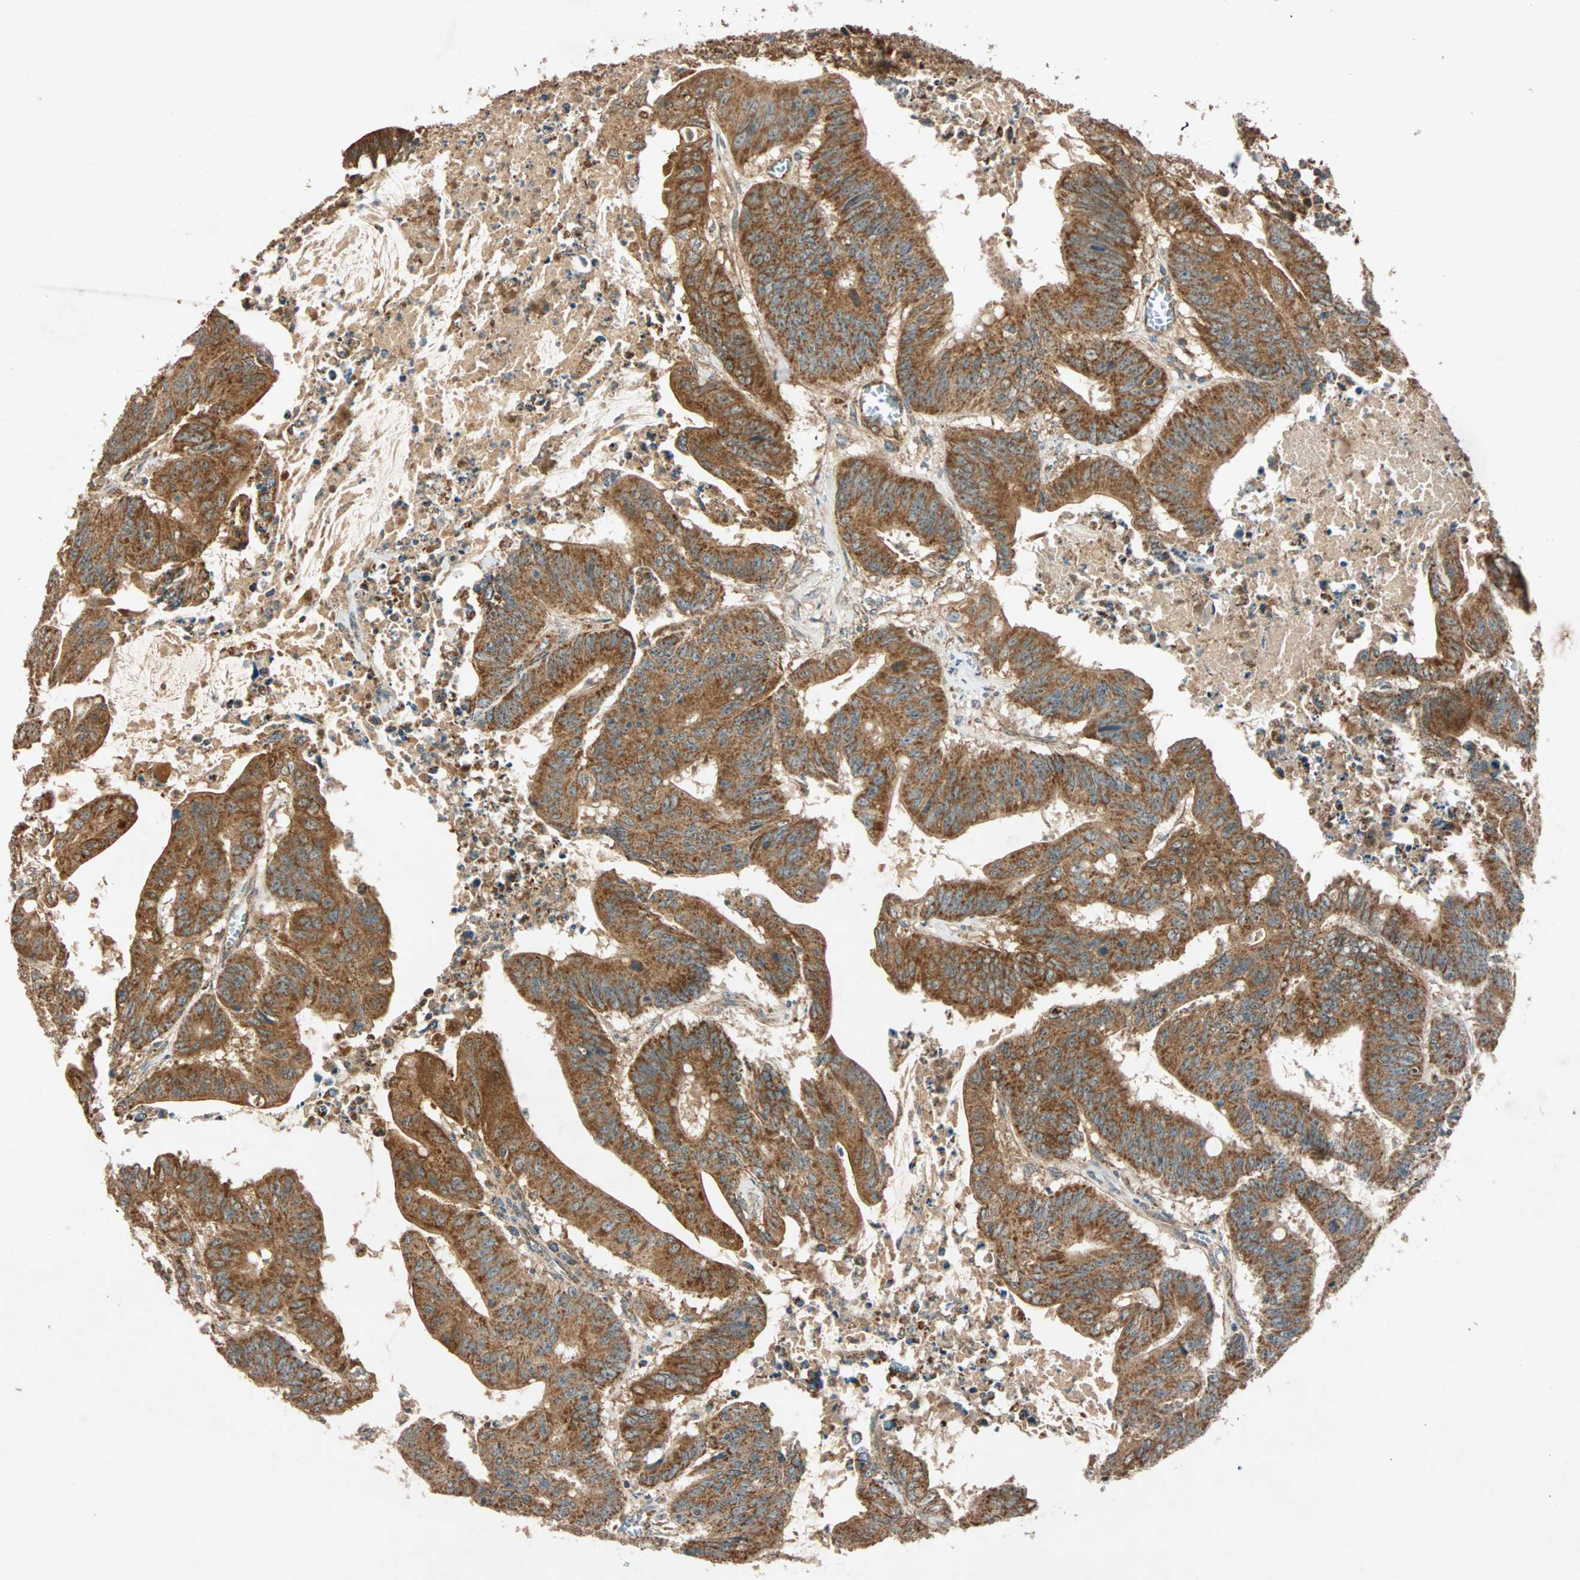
{"staining": {"intensity": "strong", "quantity": ">75%", "location": "cytoplasmic/membranous"}, "tissue": "colorectal cancer", "cell_type": "Tumor cells", "image_type": "cancer", "snomed": [{"axis": "morphology", "description": "Adenocarcinoma, NOS"}, {"axis": "topography", "description": "Colon"}], "caption": "High-power microscopy captured an immunohistochemistry (IHC) micrograph of colorectal cancer (adenocarcinoma), revealing strong cytoplasmic/membranous expression in approximately >75% of tumor cells.", "gene": "MAPK1", "patient": {"sex": "male", "age": 45}}